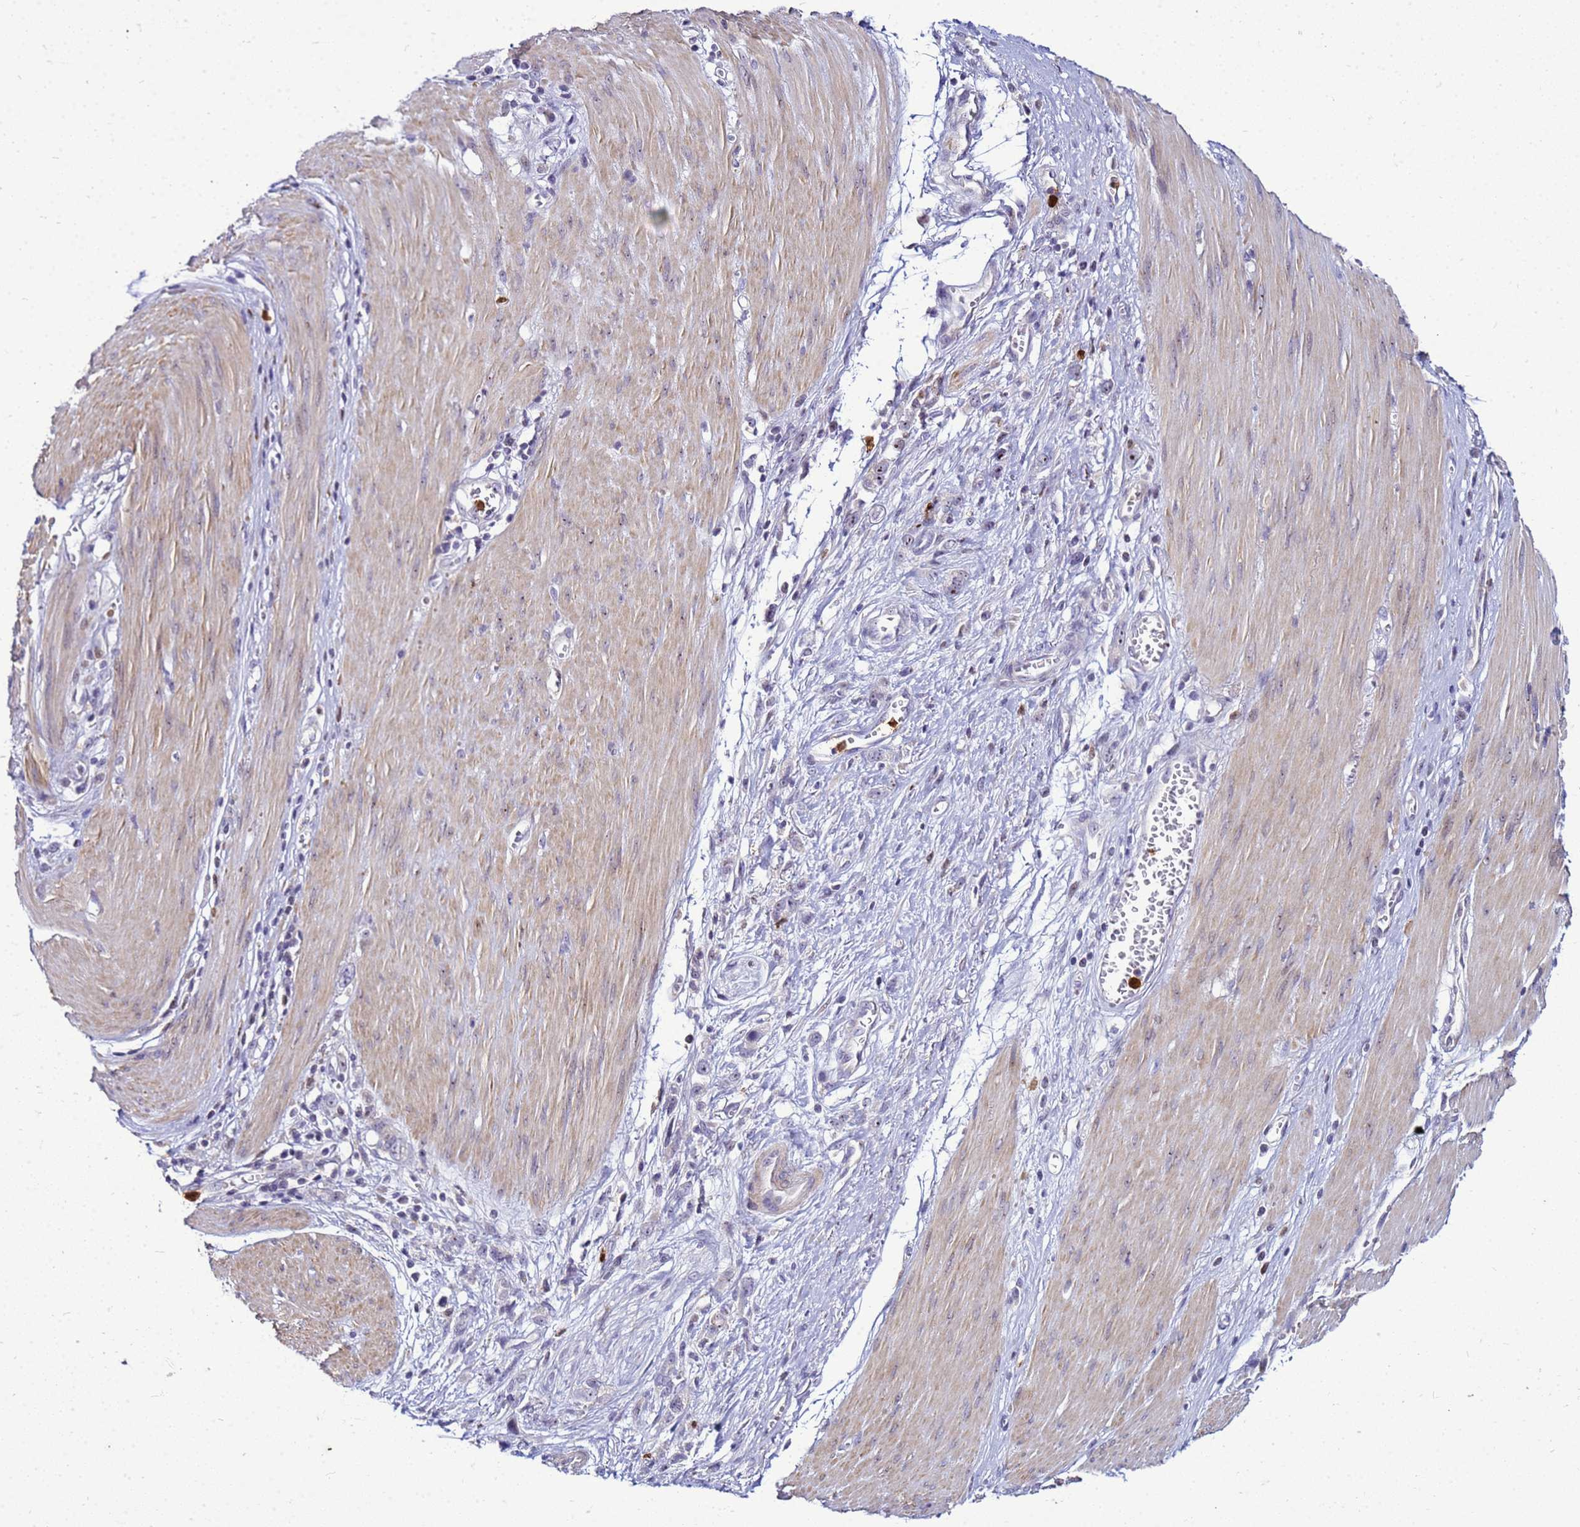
{"staining": {"intensity": "negative", "quantity": "none", "location": "none"}, "tissue": "stomach cancer", "cell_type": "Tumor cells", "image_type": "cancer", "snomed": [{"axis": "morphology", "description": "Adenocarcinoma, NOS"}, {"axis": "topography", "description": "Stomach"}], "caption": "Adenocarcinoma (stomach) stained for a protein using immunohistochemistry (IHC) exhibits no staining tumor cells.", "gene": "VPS4B", "patient": {"sex": "female", "age": 76}}